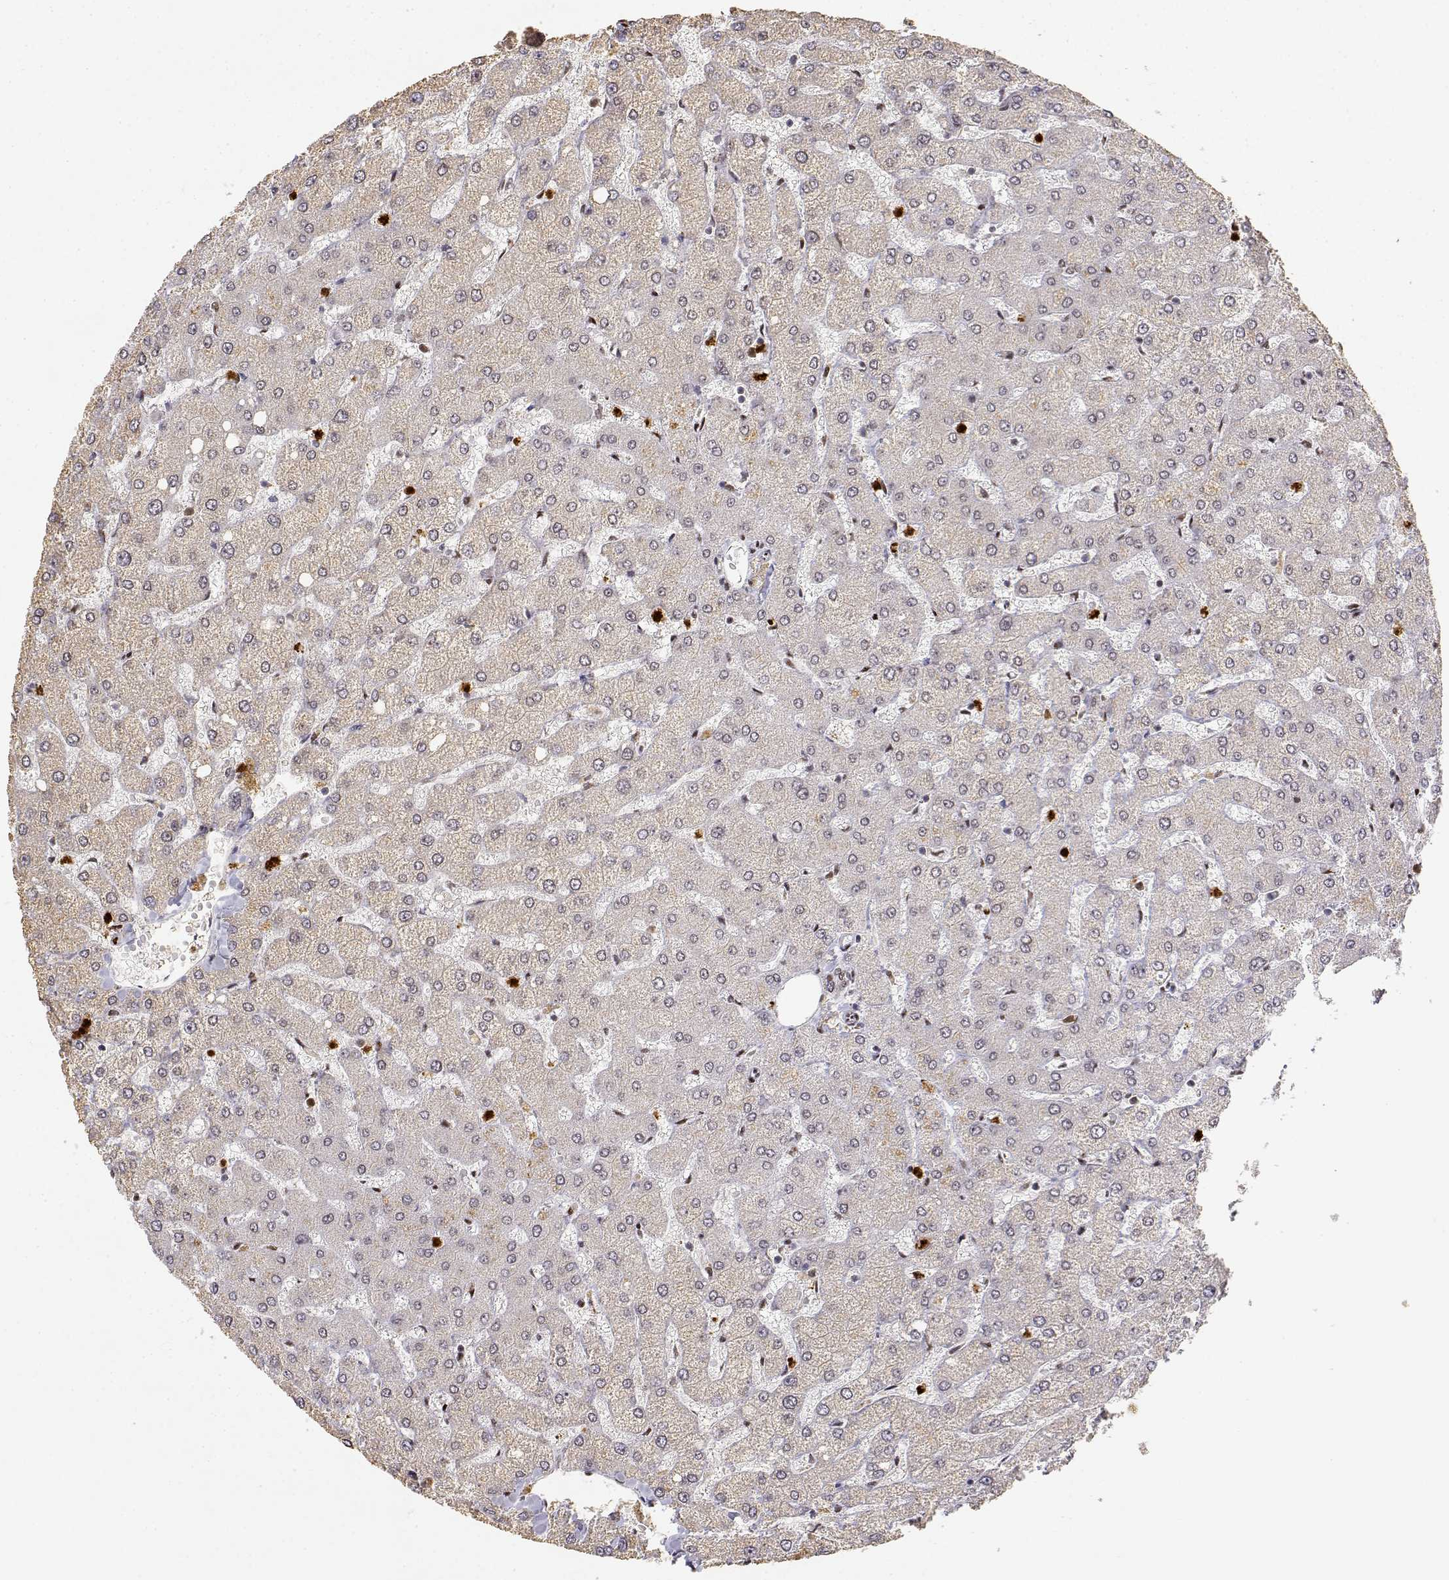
{"staining": {"intensity": "negative", "quantity": "none", "location": "none"}, "tissue": "liver", "cell_type": "Cholangiocytes", "image_type": "normal", "snomed": [{"axis": "morphology", "description": "Normal tissue, NOS"}, {"axis": "topography", "description": "Liver"}], "caption": "A high-resolution image shows IHC staining of unremarkable liver, which reveals no significant expression in cholangiocytes. (Stains: DAB (3,3'-diaminobenzidine) IHC with hematoxylin counter stain, Microscopy: brightfield microscopy at high magnification).", "gene": "RSF1", "patient": {"sex": "female", "age": 54}}